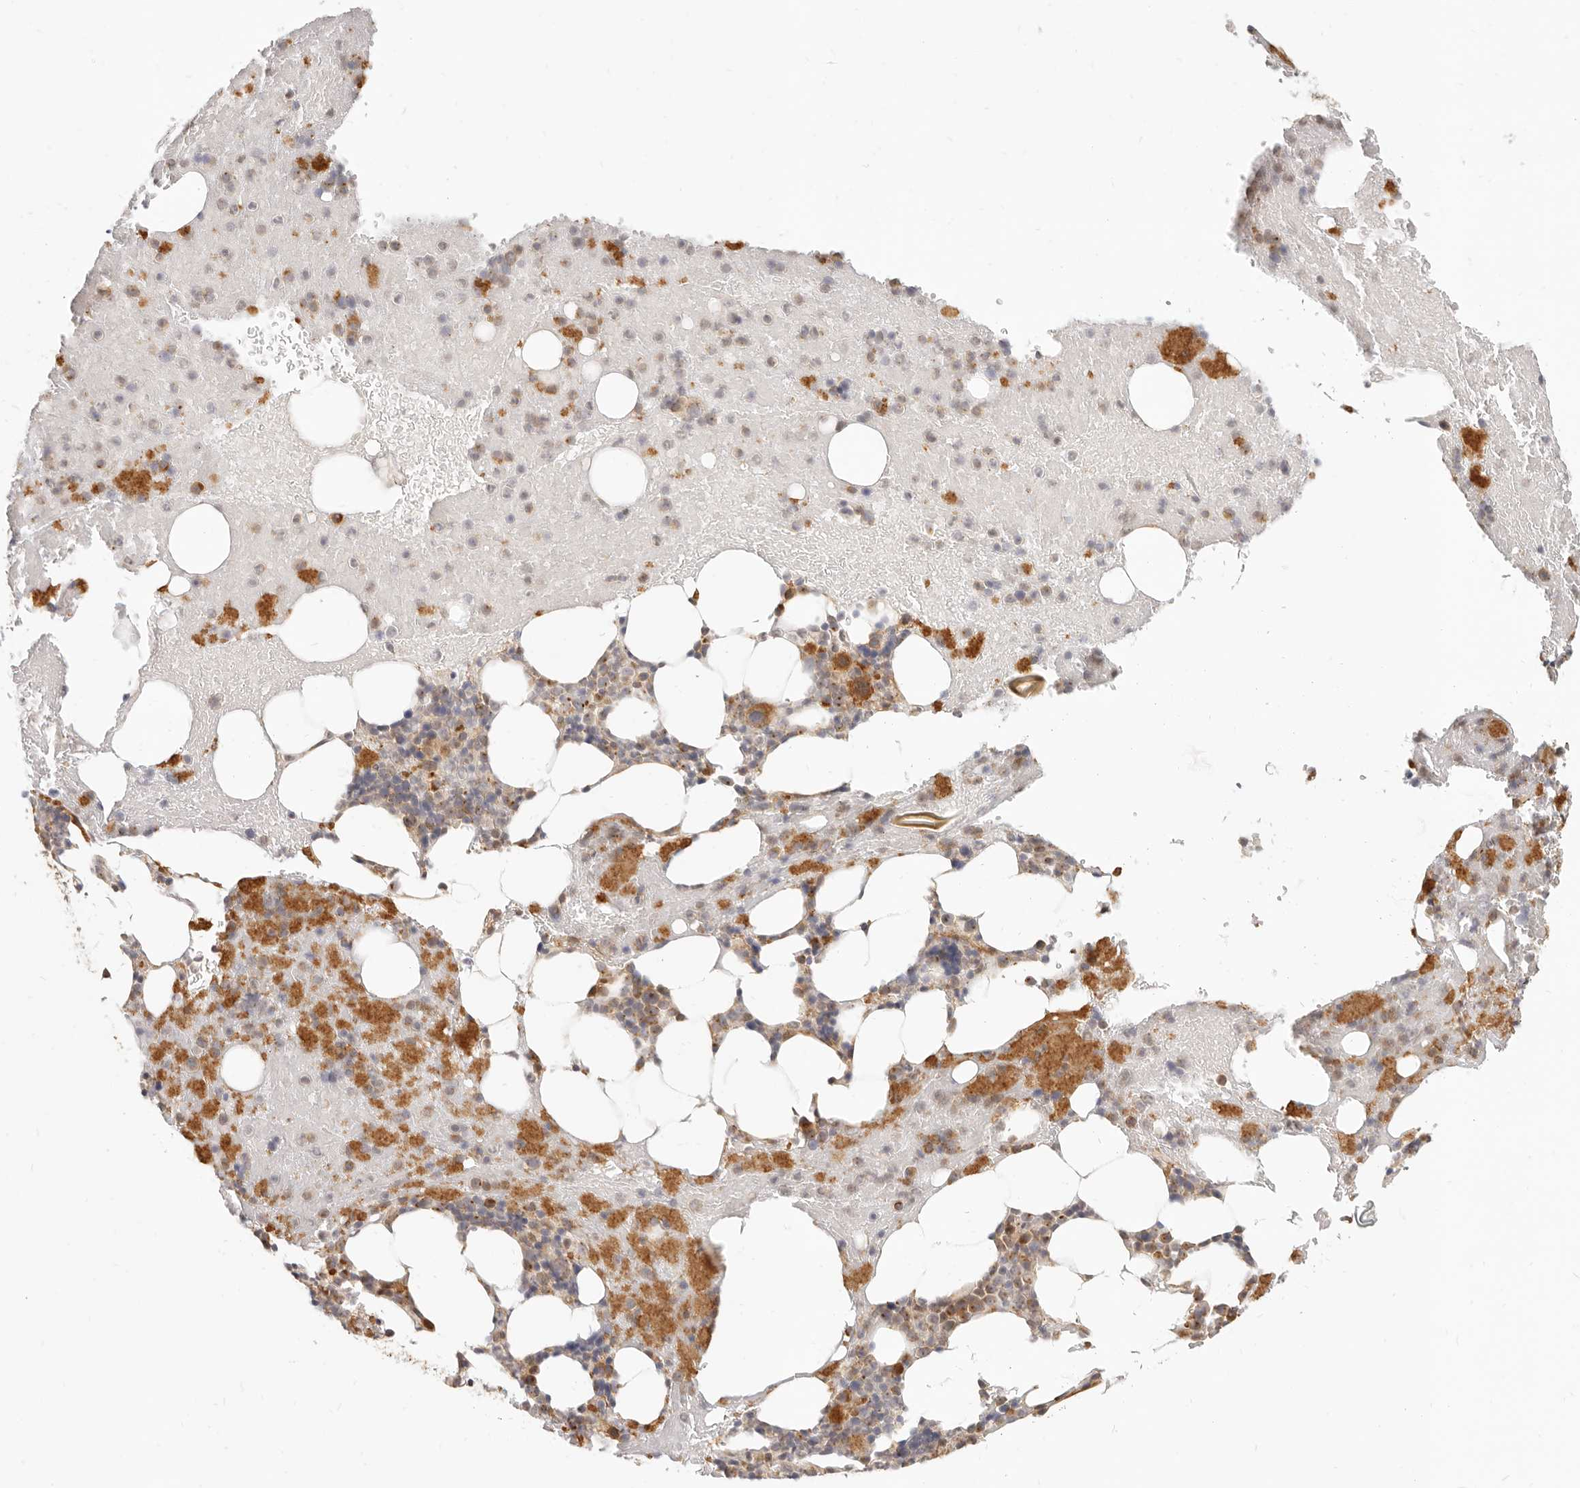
{"staining": {"intensity": "moderate", "quantity": "25%-75%", "location": "cytoplasmic/membranous"}, "tissue": "bone marrow", "cell_type": "Hematopoietic cells", "image_type": "normal", "snomed": [{"axis": "morphology", "description": "Normal tissue, NOS"}, {"axis": "topography", "description": "Bone marrow"}], "caption": "Protein expression by immunohistochemistry exhibits moderate cytoplasmic/membranous staining in about 25%-75% of hematopoietic cells in benign bone marrow.", "gene": "TUFT1", "patient": {"sex": "female", "age": 54}}